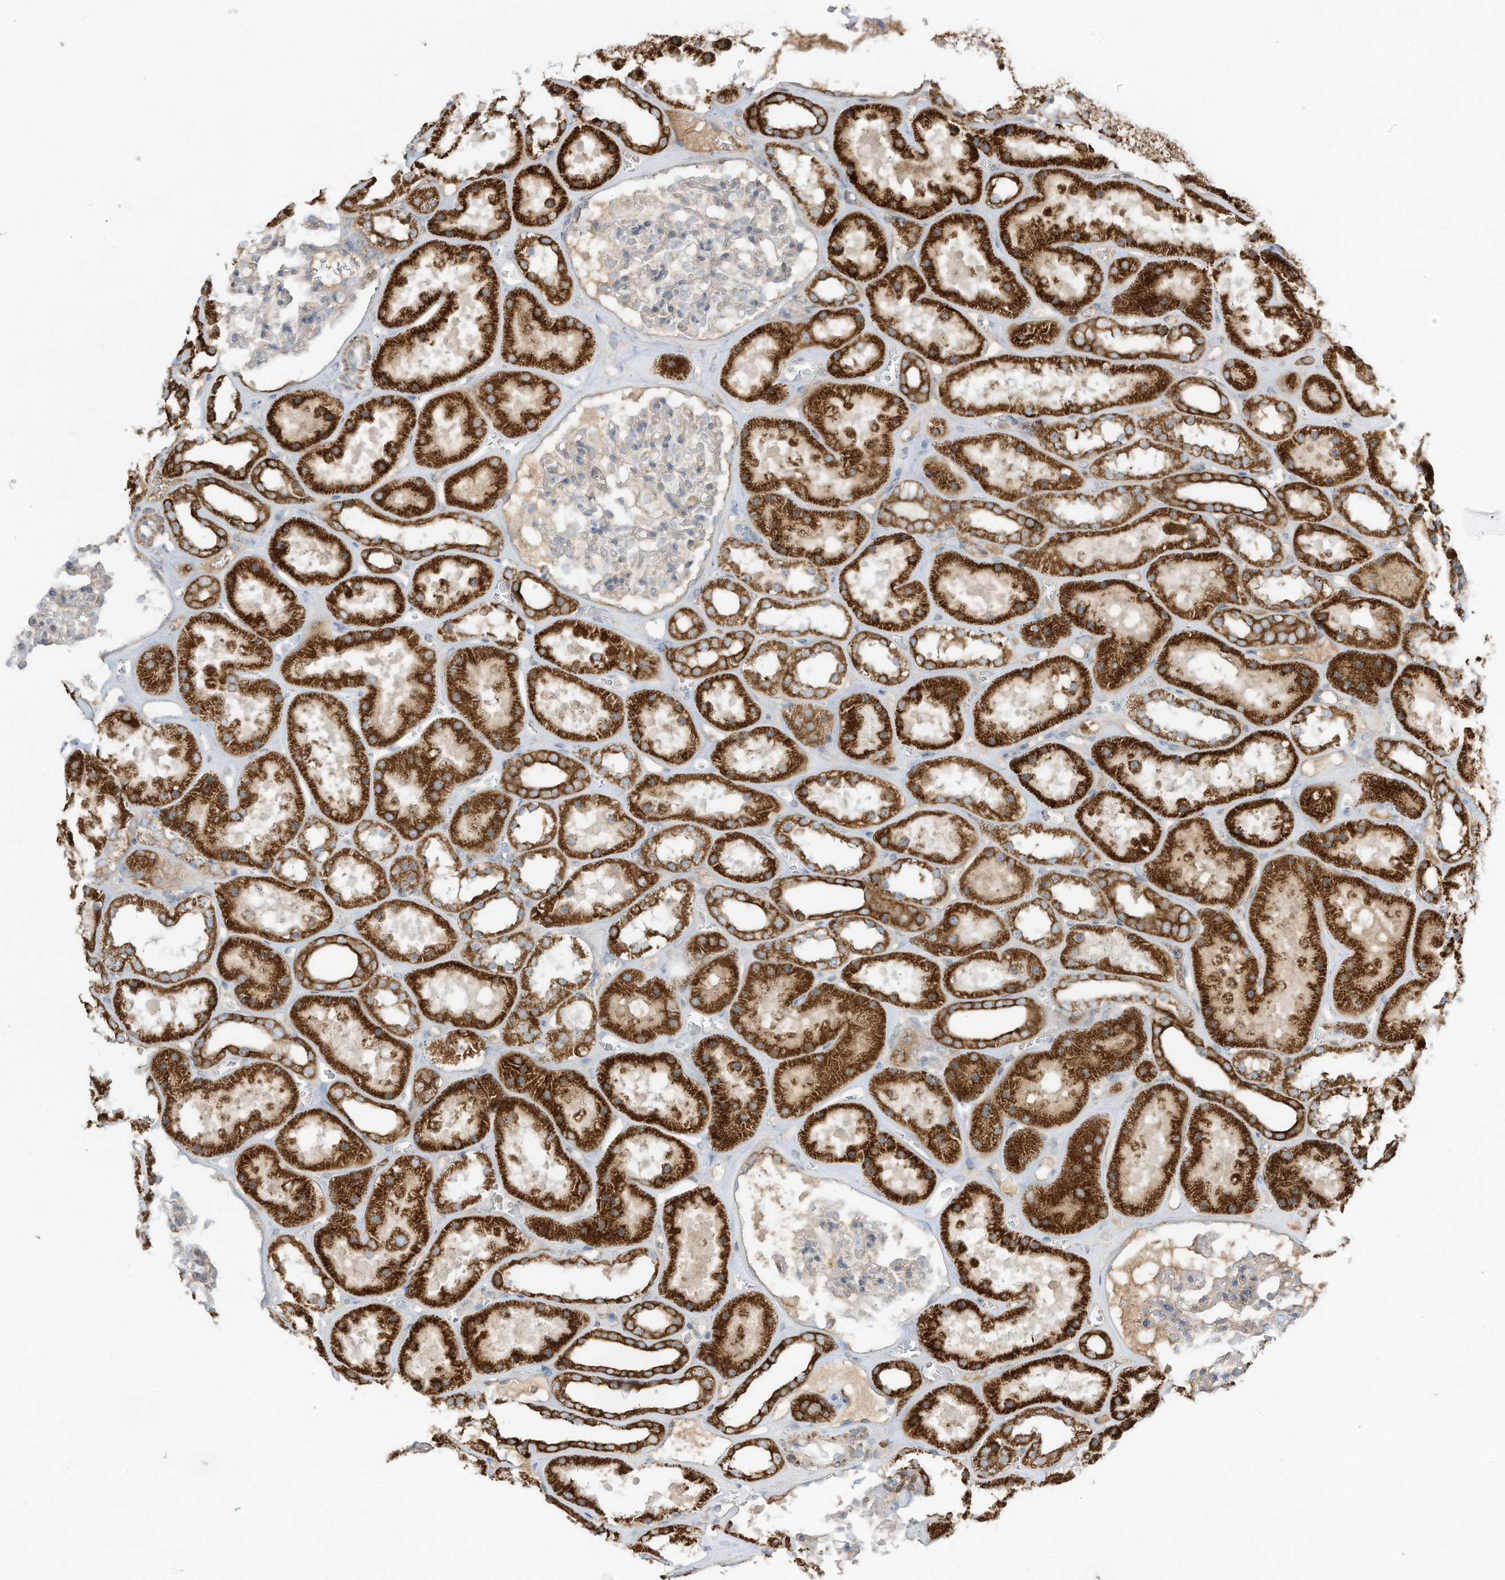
{"staining": {"intensity": "weak", "quantity": "<25%", "location": "cytoplasmic/membranous"}, "tissue": "kidney", "cell_type": "Cells in glomeruli", "image_type": "normal", "snomed": [{"axis": "morphology", "description": "Normal tissue, NOS"}, {"axis": "topography", "description": "Kidney"}], "caption": "Immunohistochemistry (IHC) photomicrograph of normal kidney: kidney stained with DAB exhibits no significant protein positivity in cells in glomeruli.", "gene": "CGAS", "patient": {"sex": "female", "age": 41}}